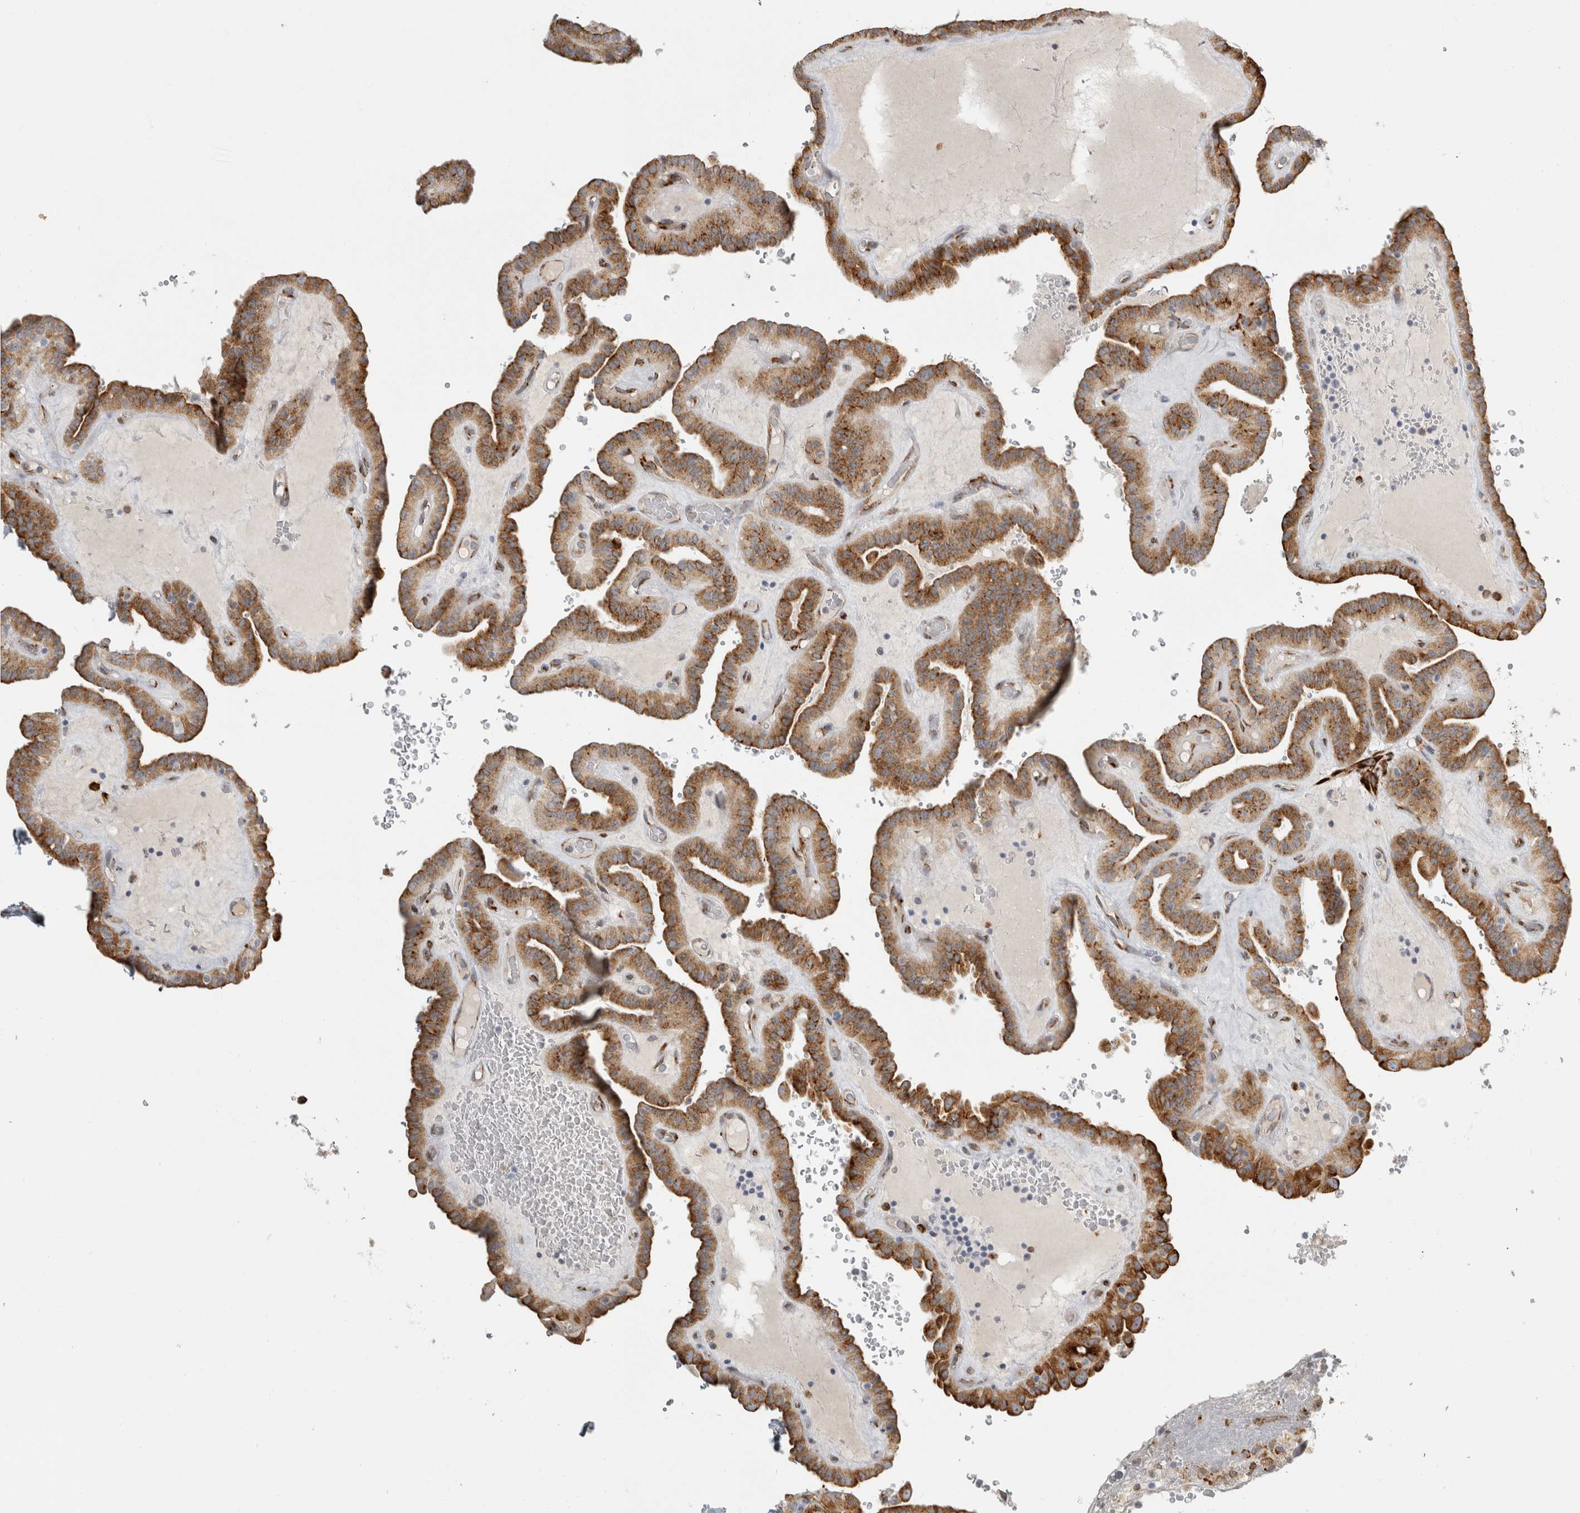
{"staining": {"intensity": "moderate", "quantity": ">75%", "location": "cytoplasmic/membranous"}, "tissue": "thyroid cancer", "cell_type": "Tumor cells", "image_type": "cancer", "snomed": [{"axis": "morphology", "description": "Papillary adenocarcinoma, NOS"}, {"axis": "topography", "description": "Thyroid gland"}], "caption": "Thyroid cancer tissue demonstrates moderate cytoplasmic/membranous staining in approximately >75% of tumor cells, visualized by immunohistochemistry.", "gene": "OSTN", "patient": {"sex": "male", "age": 77}}